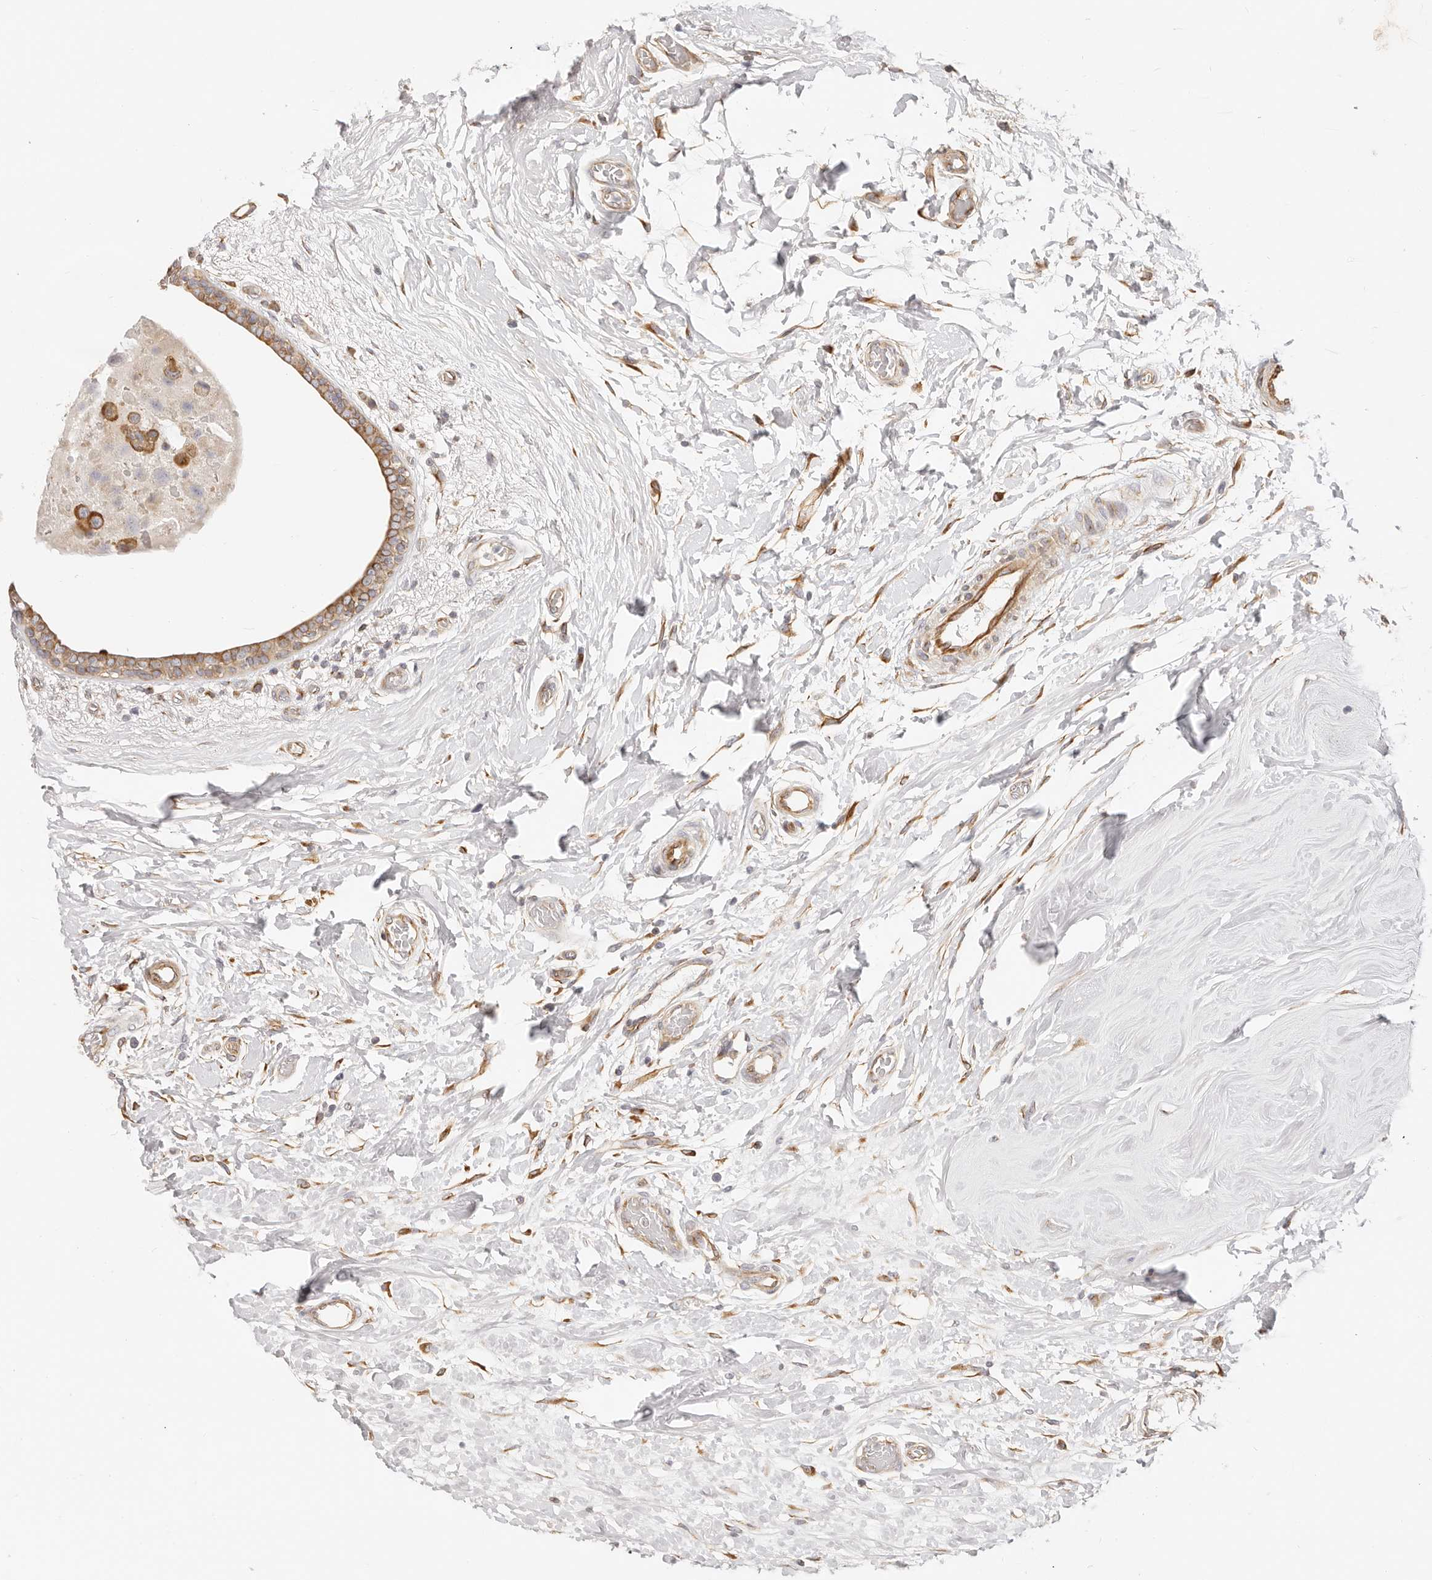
{"staining": {"intensity": "moderate", "quantity": ">75%", "location": "cytoplasmic/membranous"}, "tissue": "breast cancer", "cell_type": "Tumor cells", "image_type": "cancer", "snomed": [{"axis": "morphology", "description": "Duct carcinoma"}, {"axis": "topography", "description": "Breast"}], "caption": "Moderate cytoplasmic/membranous positivity for a protein is present in approximately >75% of tumor cells of invasive ductal carcinoma (breast) using immunohistochemistry (IHC).", "gene": "DTNBP1", "patient": {"sex": "female", "age": 62}}